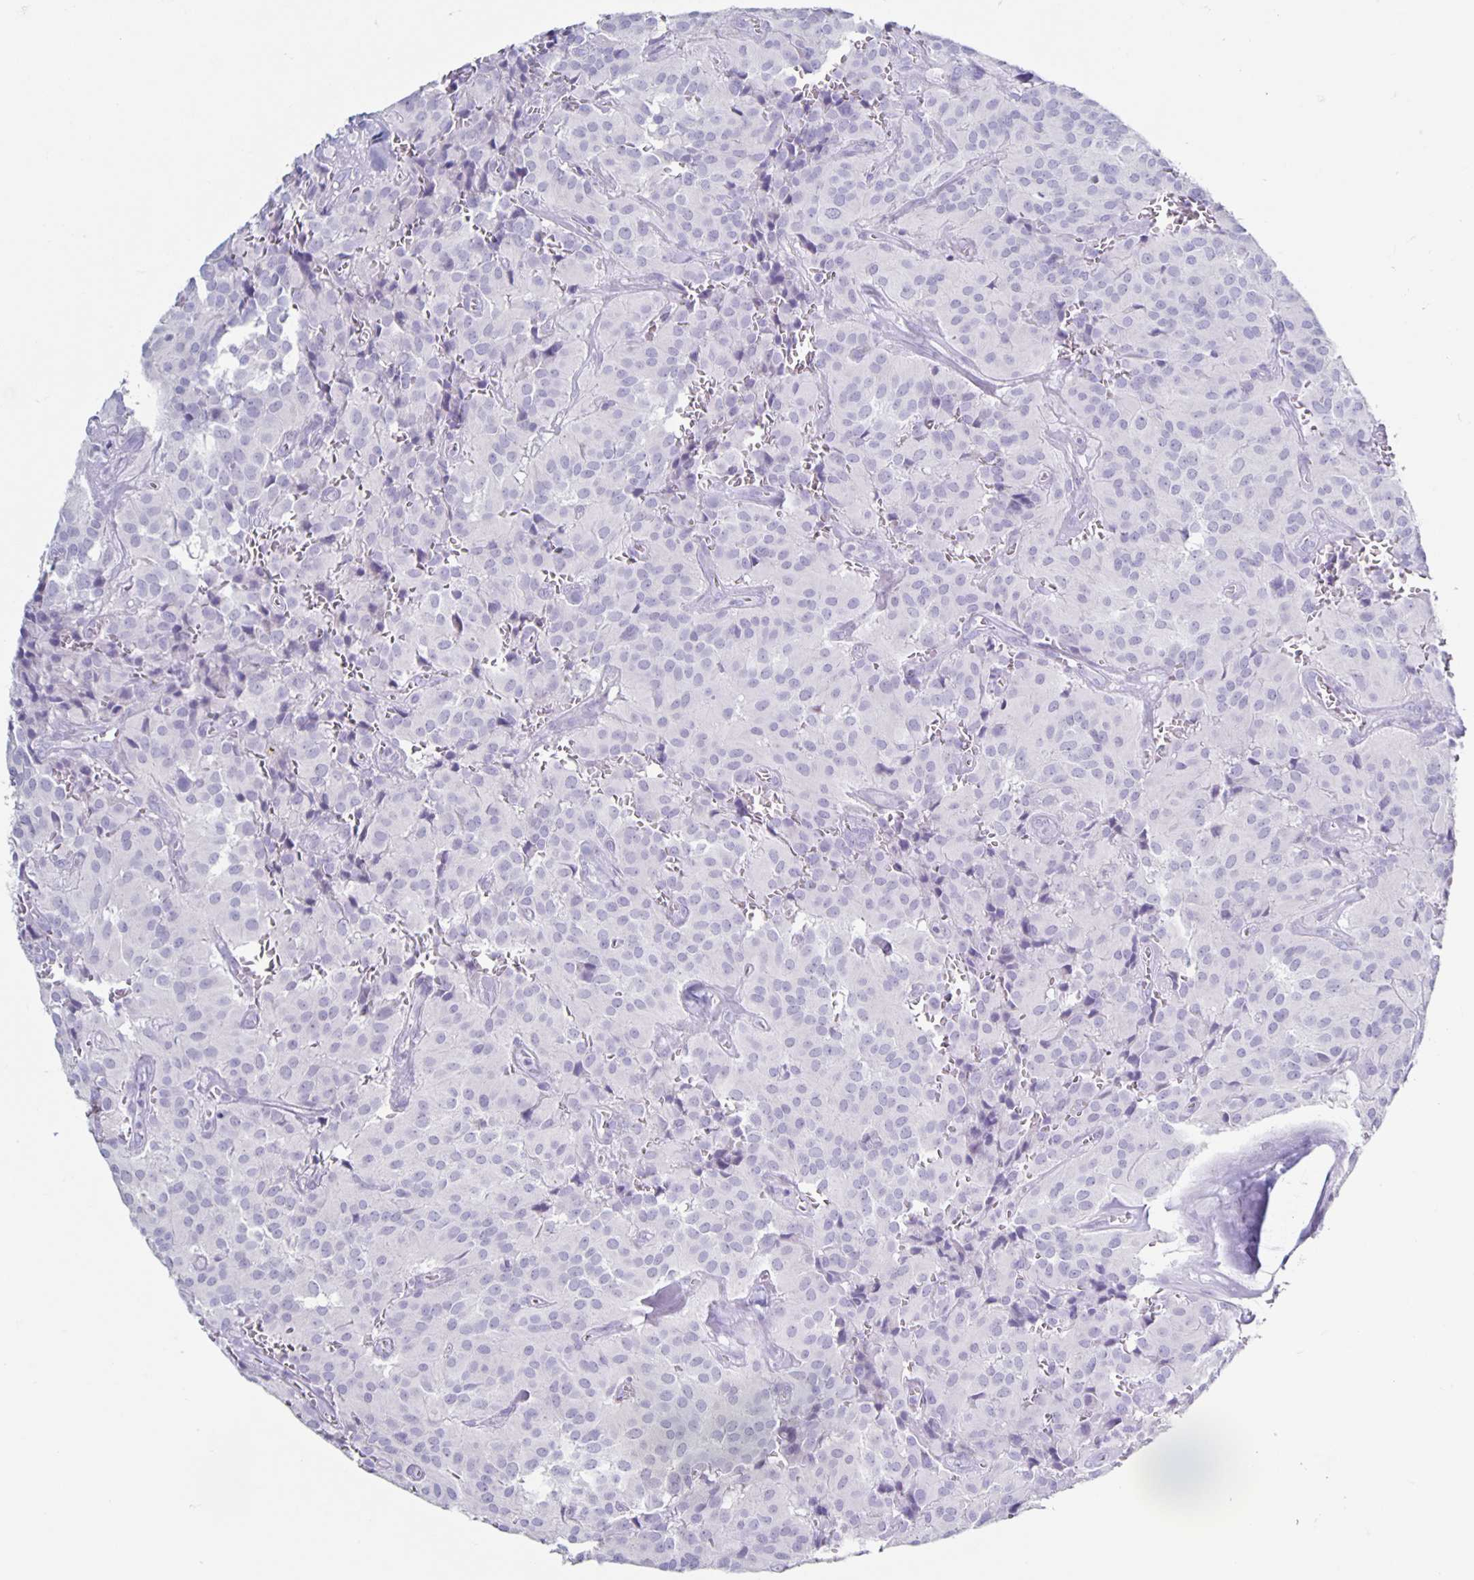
{"staining": {"intensity": "negative", "quantity": "none", "location": "none"}, "tissue": "glioma", "cell_type": "Tumor cells", "image_type": "cancer", "snomed": [{"axis": "morphology", "description": "Glioma, malignant, Low grade"}, {"axis": "topography", "description": "Brain"}], "caption": "Glioma stained for a protein using IHC displays no positivity tumor cells.", "gene": "CT45A5", "patient": {"sex": "male", "age": 42}}